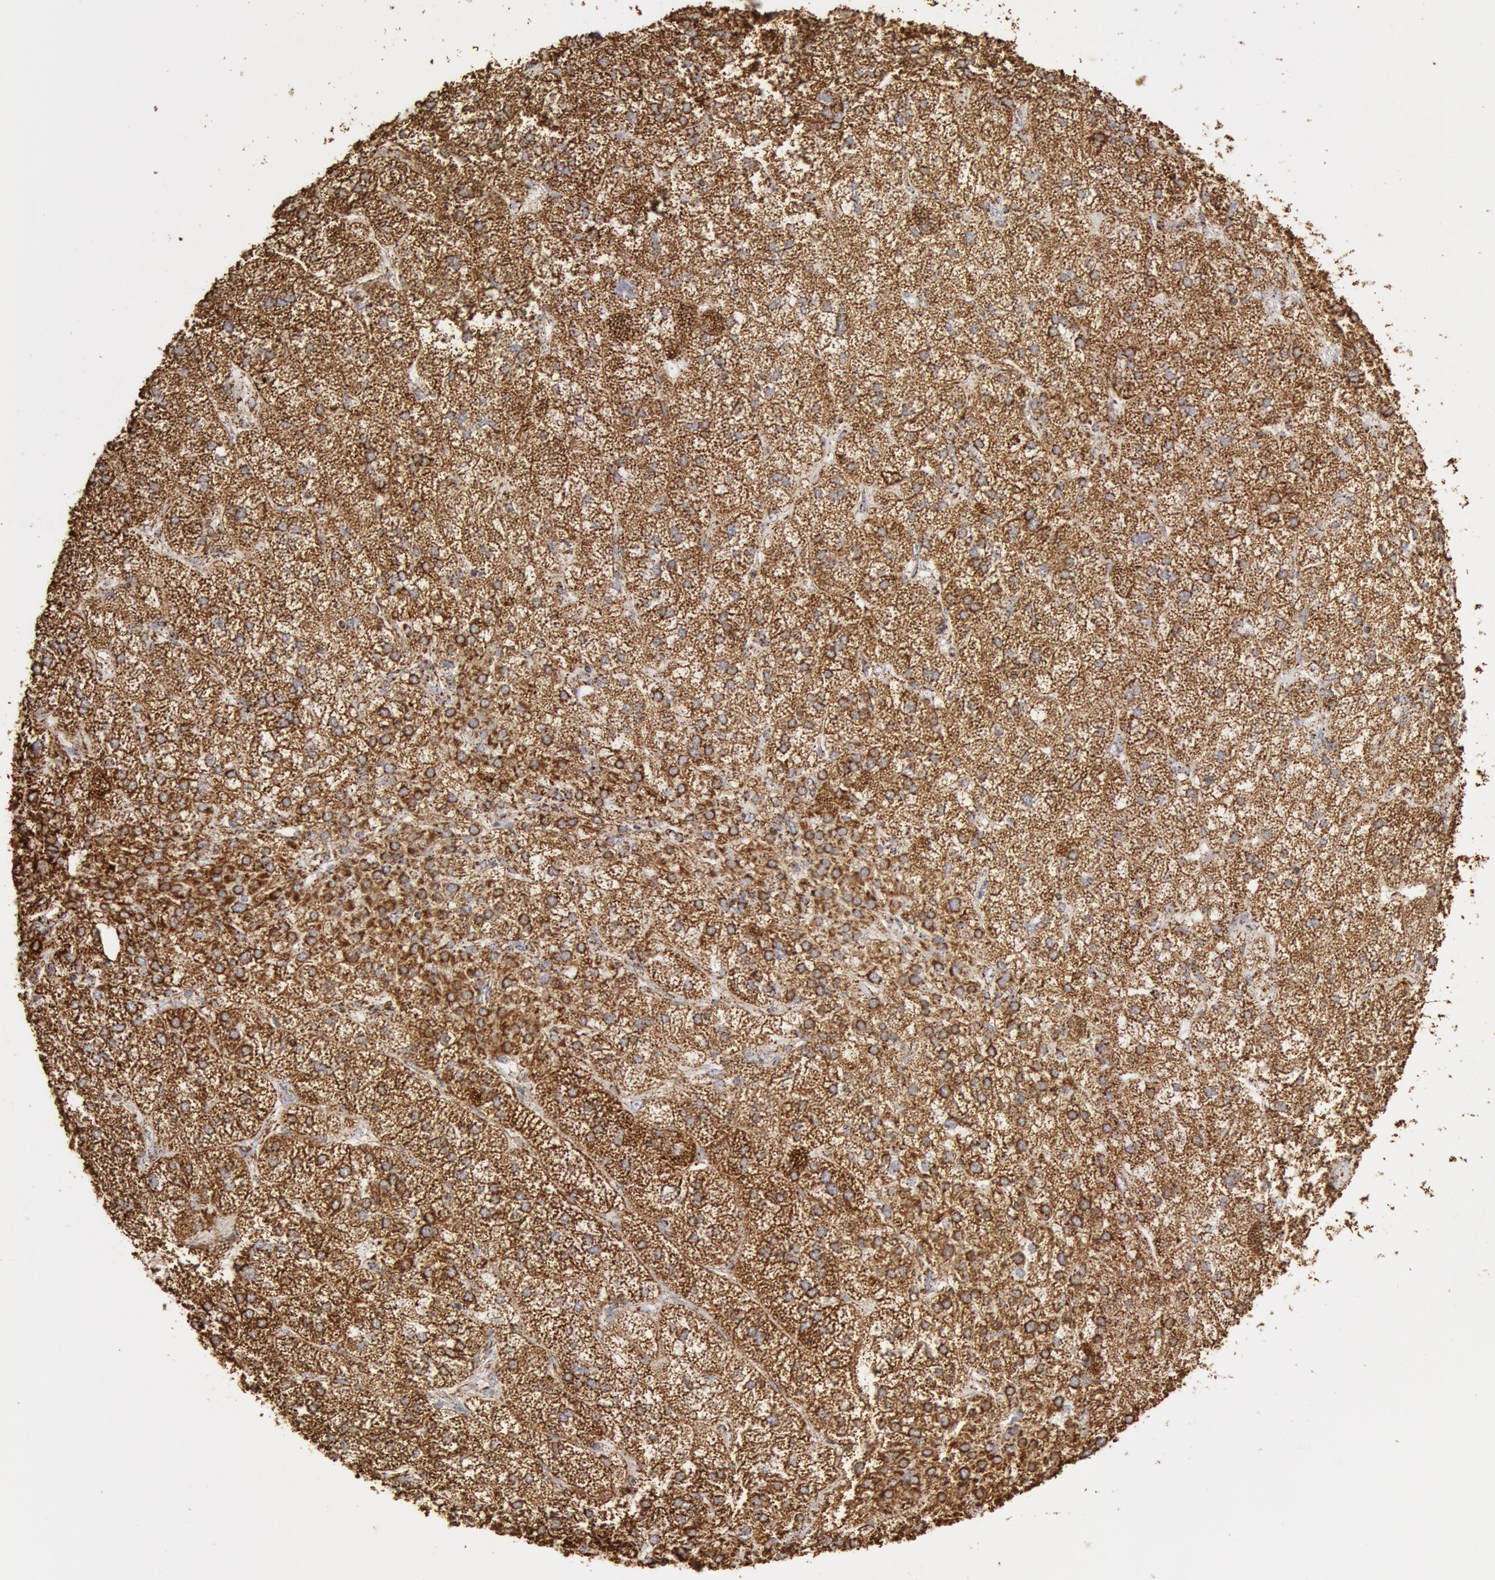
{"staining": {"intensity": "moderate", "quantity": ">75%", "location": "cytoplasmic/membranous"}, "tissue": "adrenal gland", "cell_type": "Glandular cells", "image_type": "normal", "snomed": [{"axis": "morphology", "description": "Normal tissue, NOS"}, {"axis": "topography", "description": "Adrenal gland"}], "caption": "Protein staining displays moderate cytoplasmic/membranous staining in approximately >75% of glandular cells in unremarkable adrenal gland.", "gene": "ATP5F1B", "patient": {"sex": "female", "age": 60}}